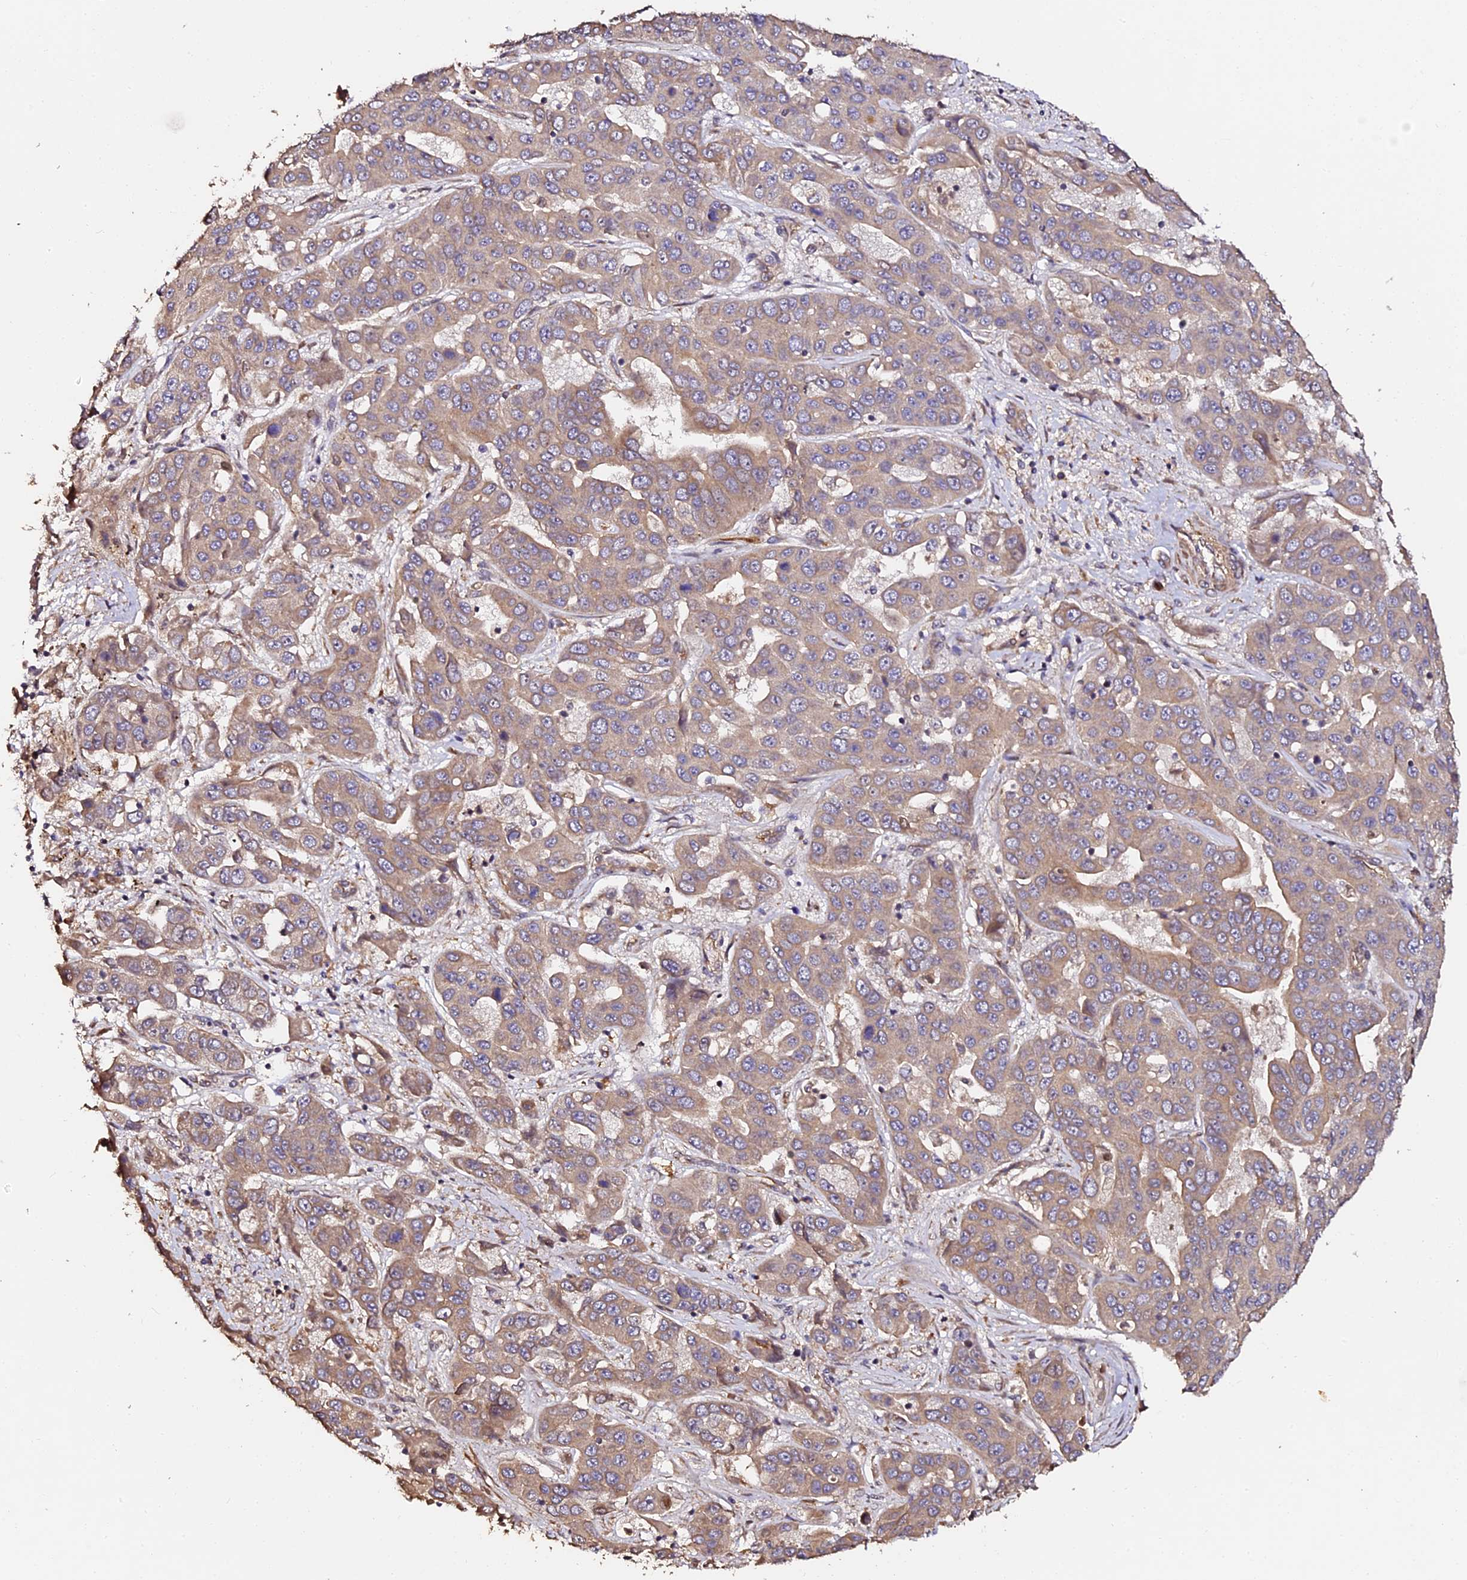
{"staining": {"intensity": "weak", "quantity": ">75%", "location": "cytoplasmic/membranous"}, "tissue": "liver cancer", "cell_type": "Tumor cells", "image_type": "cancer", "snomed": [{"axis": "morphology", "description": "Cholangiocarcinoma"}, {"axis": "topography", "description": "Liver"}], "caption": "Immunohistochemical staining of liver cancer displays low levels of weak cytoplasmic/membranous expression in about >75% of tumor cells. The protein of interest is stained brown, and the nuclei are stained in blue (DAB IHC with brightfield microscopy, high magnification).", "gene": "TDO2", "patient": {"sex": "female", "age": 52}}